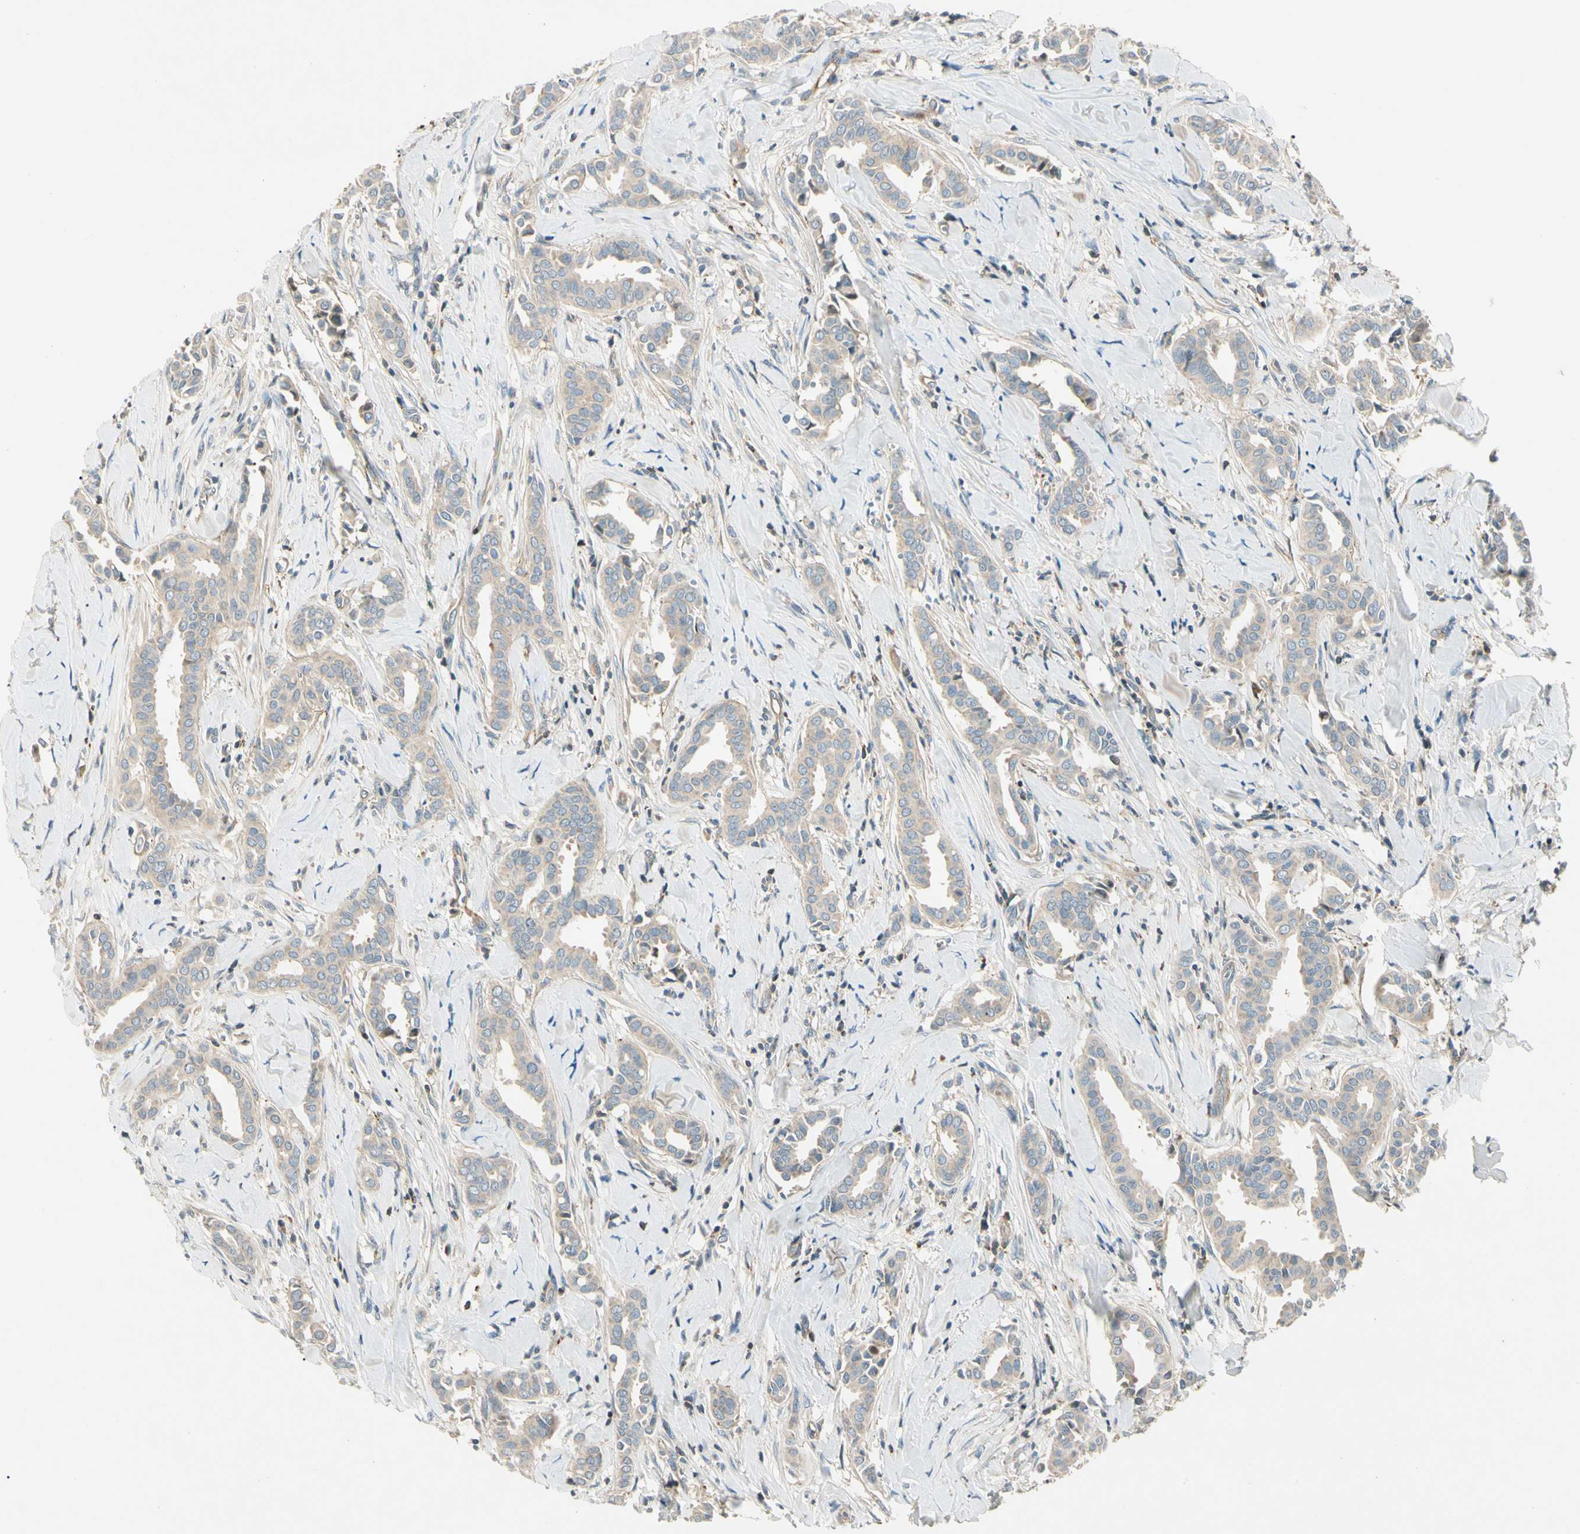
{"staining": {"intensity": "weak", "quantity": ">75%", "location": "cytoplasmic/membranous"}, "tissue": "head and neck cancer", "cell_type": "Tumor cells", "image_type": "cancer", "snomed": [{"axis": "morphology", "description": "Adenocarcinoma, NOS"}, {"axis": "topography", "description": "Salivary gland"}, {"axis": "topography", "description": "Head-Neck"}], "caption": "There is low levels of weak cytoplasmic/membranous staining in tumor cells of head and neck cancer (adenocarcinoma), as demonstrated by immunohistochemical staining (brown color).", "gene": "CDH6", "patient": {"sex": "female", "age": 59}}